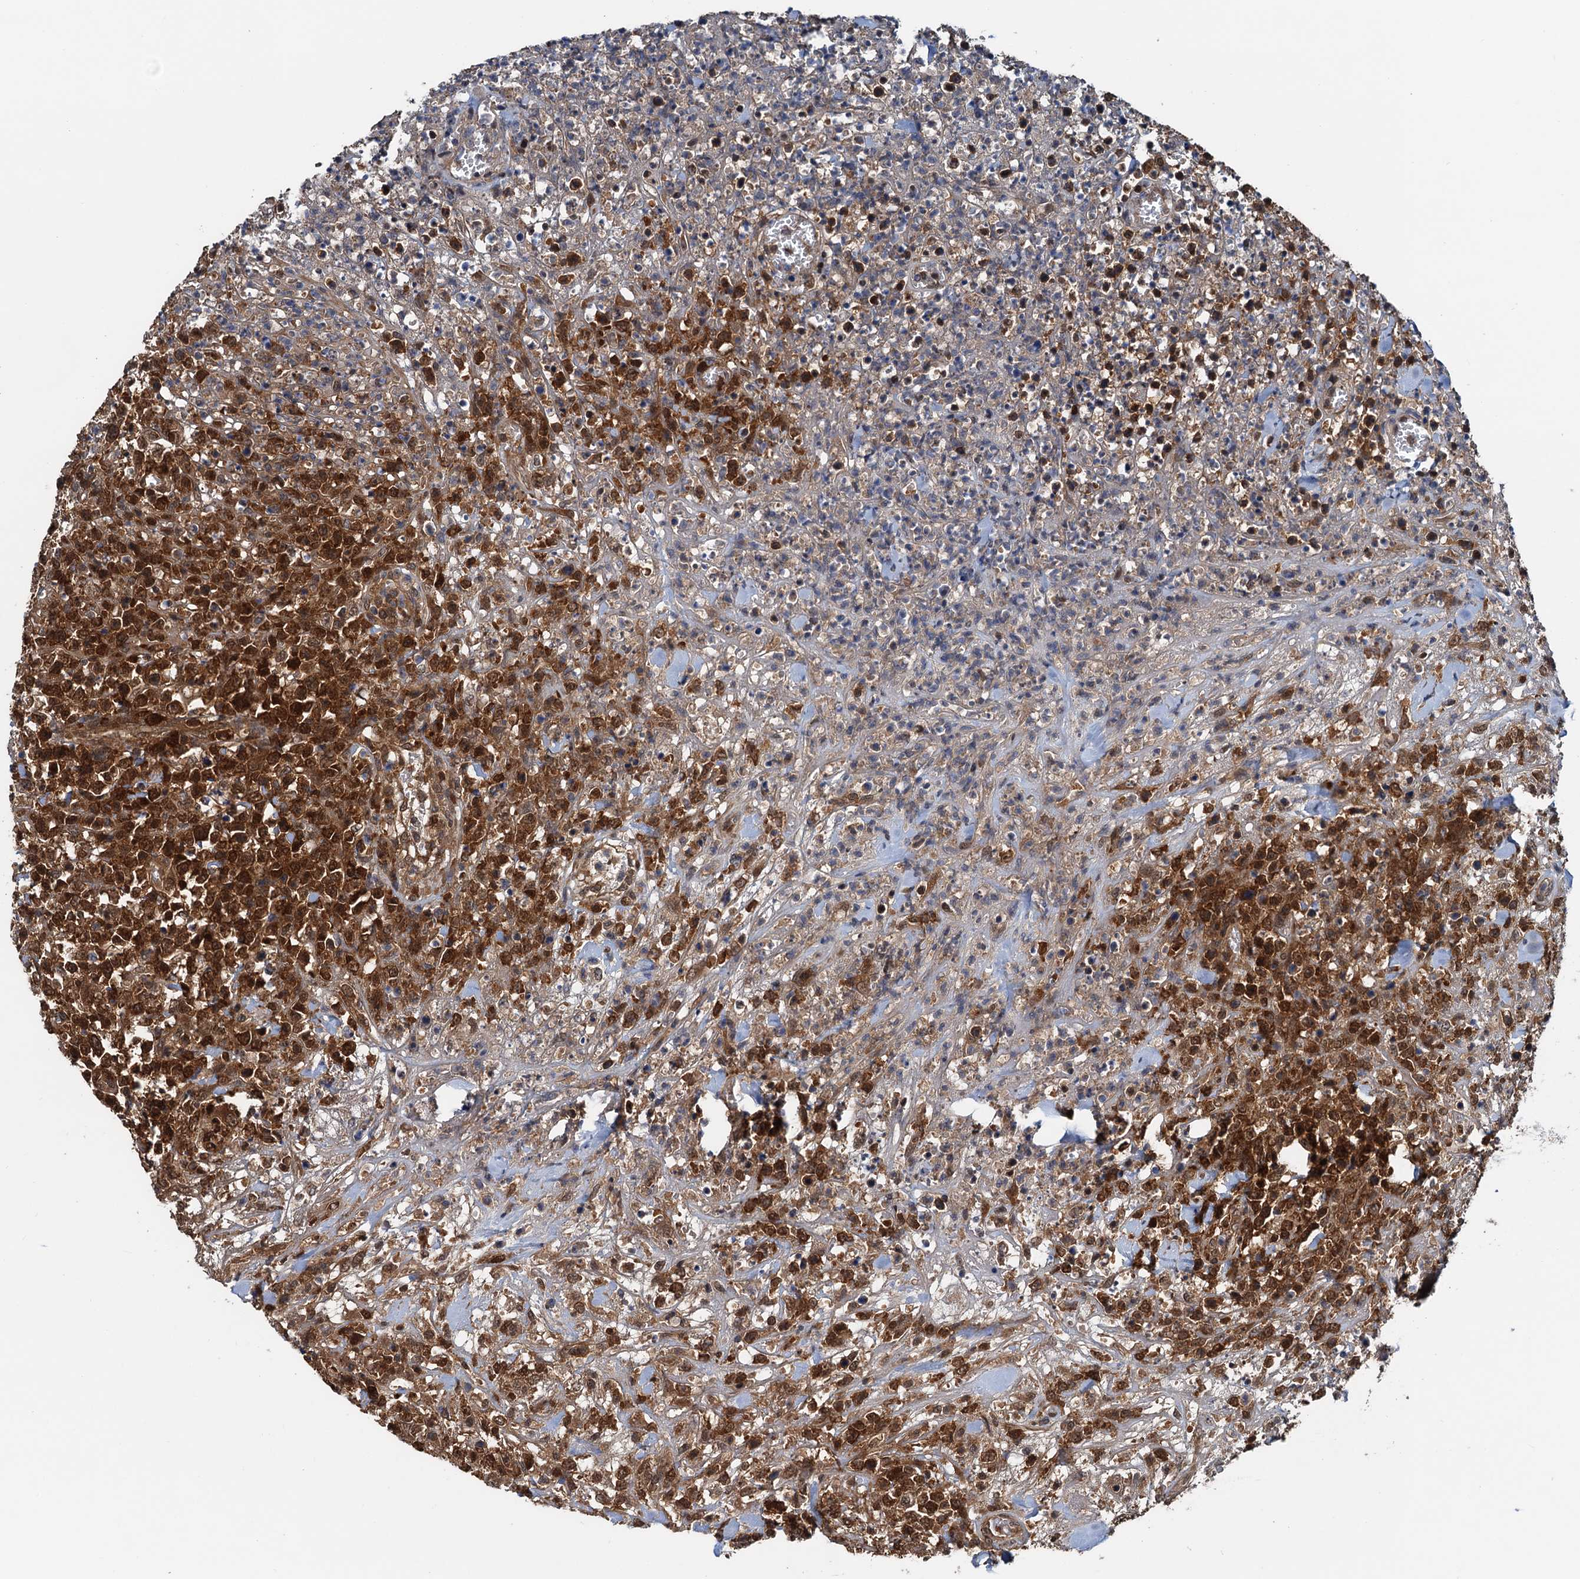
{"staining": {"intensity": "strong", "quantity": ">75%", "location": "cytoplasmic/membranous,nuclear"}, "tissue": "lymphoma", "cell_type": "Tumor cells", "image_type": "cancer", "snomed": [{"axis": "morphology", "description": "Malignant lymphoma, non-Hodgkin's type, High grade"}, {"axis": "topography", "description": "Colon"}], "caption": "IHC of lymphoma reveals high levels of strong cytoplasmic/membranous and nuclear expression in approximately >75% of tumor cells. (DAB (3,3'-diaminobenzidine) IHC, brown staining for protein, blue staining for nuclei).", "gene": "AAGAB", "patient": {"sex": "female", "age": 53}}